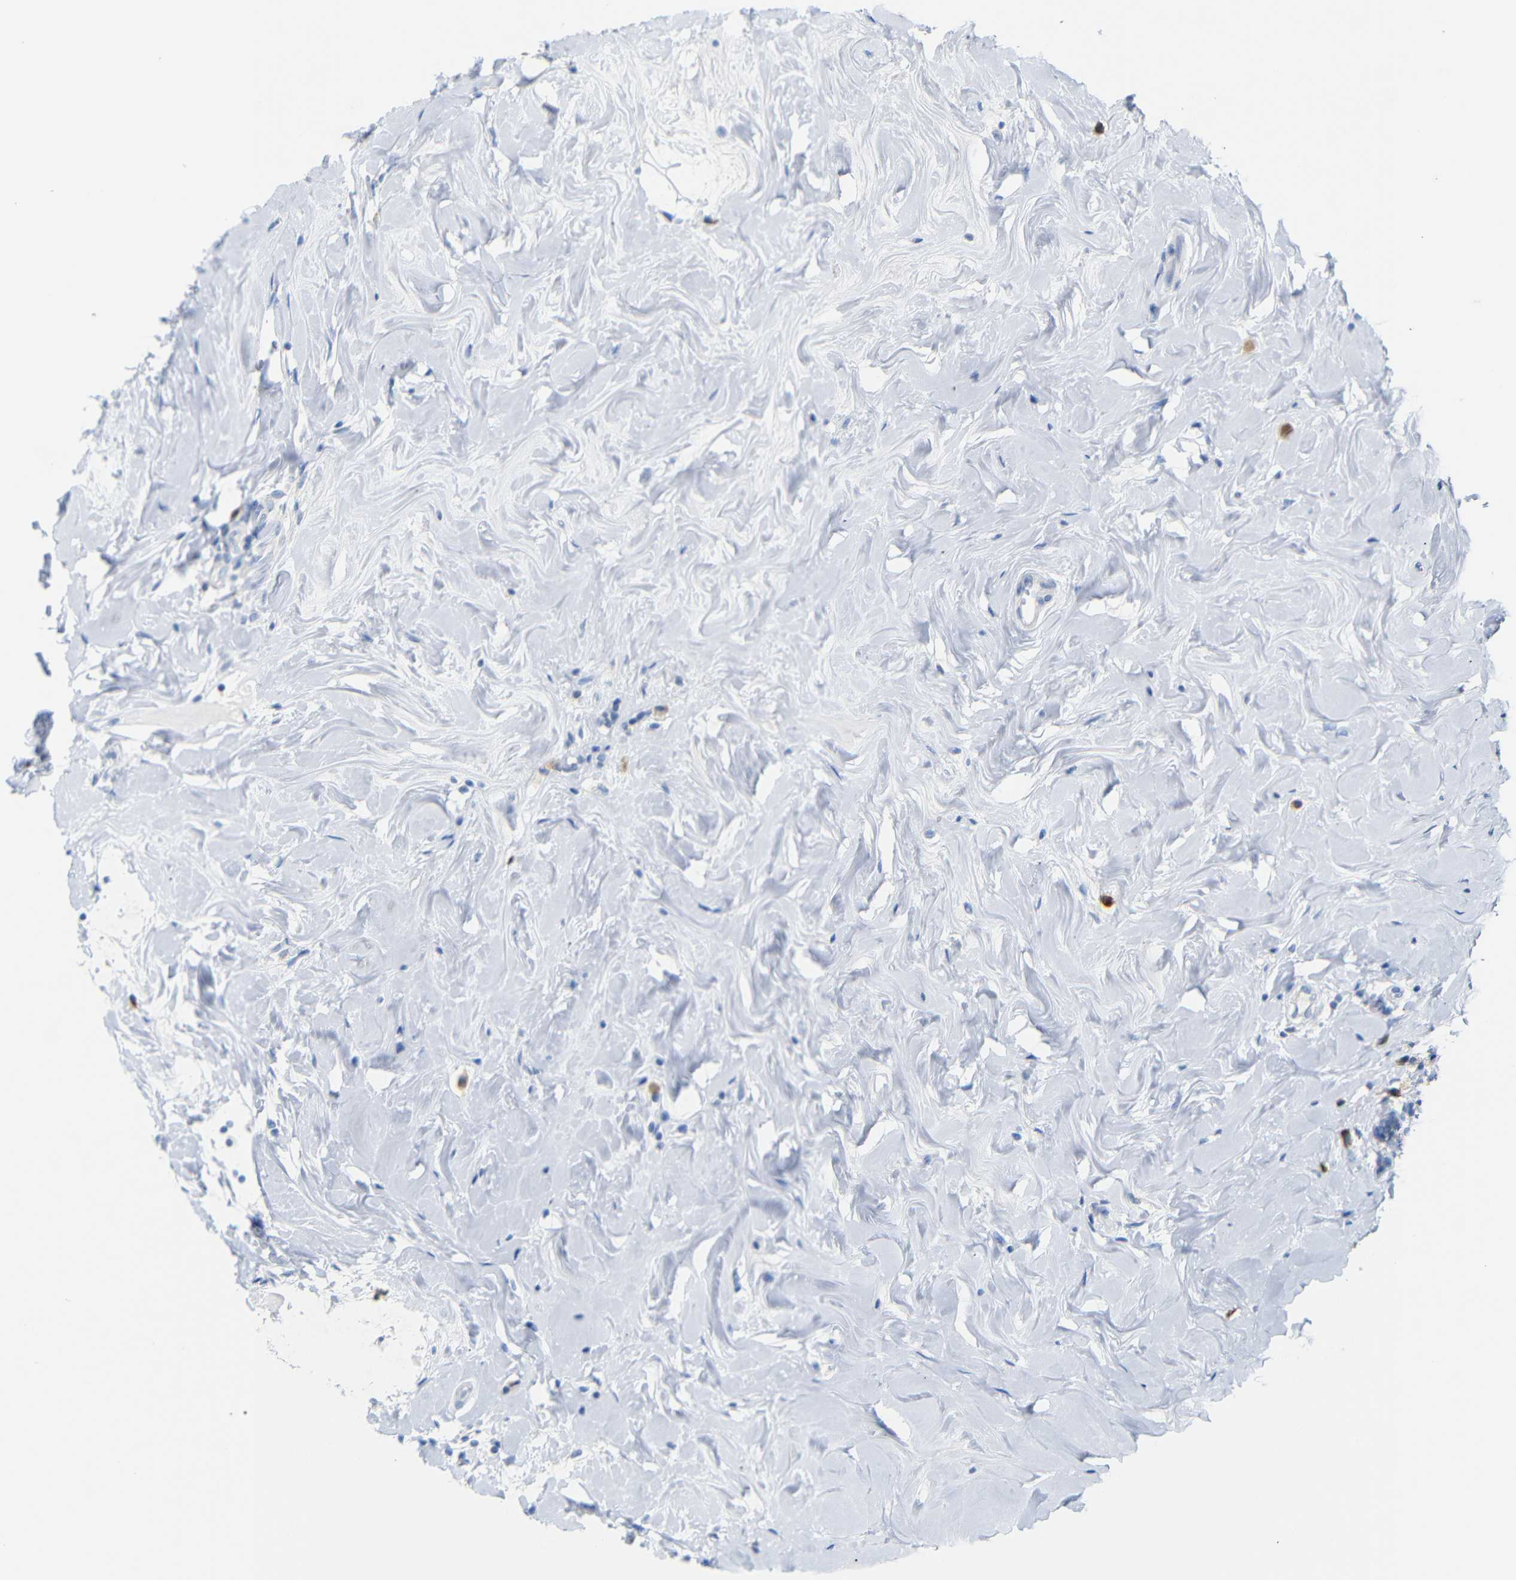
{"staining": {"intensity": "negative", "quantity": "none", "location": "none"}, "tissue": "breast cancer", "cell_type": "Tumor cells", "image_type": "cancer", "snomed": [{"axis": "morphology", "description": "Normal tissue, NOS"}, {"axis": "morphology", "description": "Duct carcinoma"}, {"axis": "topography", "description": "Breast"}], "caption": "Breast intraductal carcinoma was stained to show a protein in brown. There is no significant staining in tumor cells. (Stains: DAB (3,3'-diaminobenzidine) immunohistochemistry (IHC) with hematoxylin counter stain, Microscopy: brightfield microscopy at high magnification).", "gene": "FCRL1", "patient": {"sex": "female", "age": 40}}